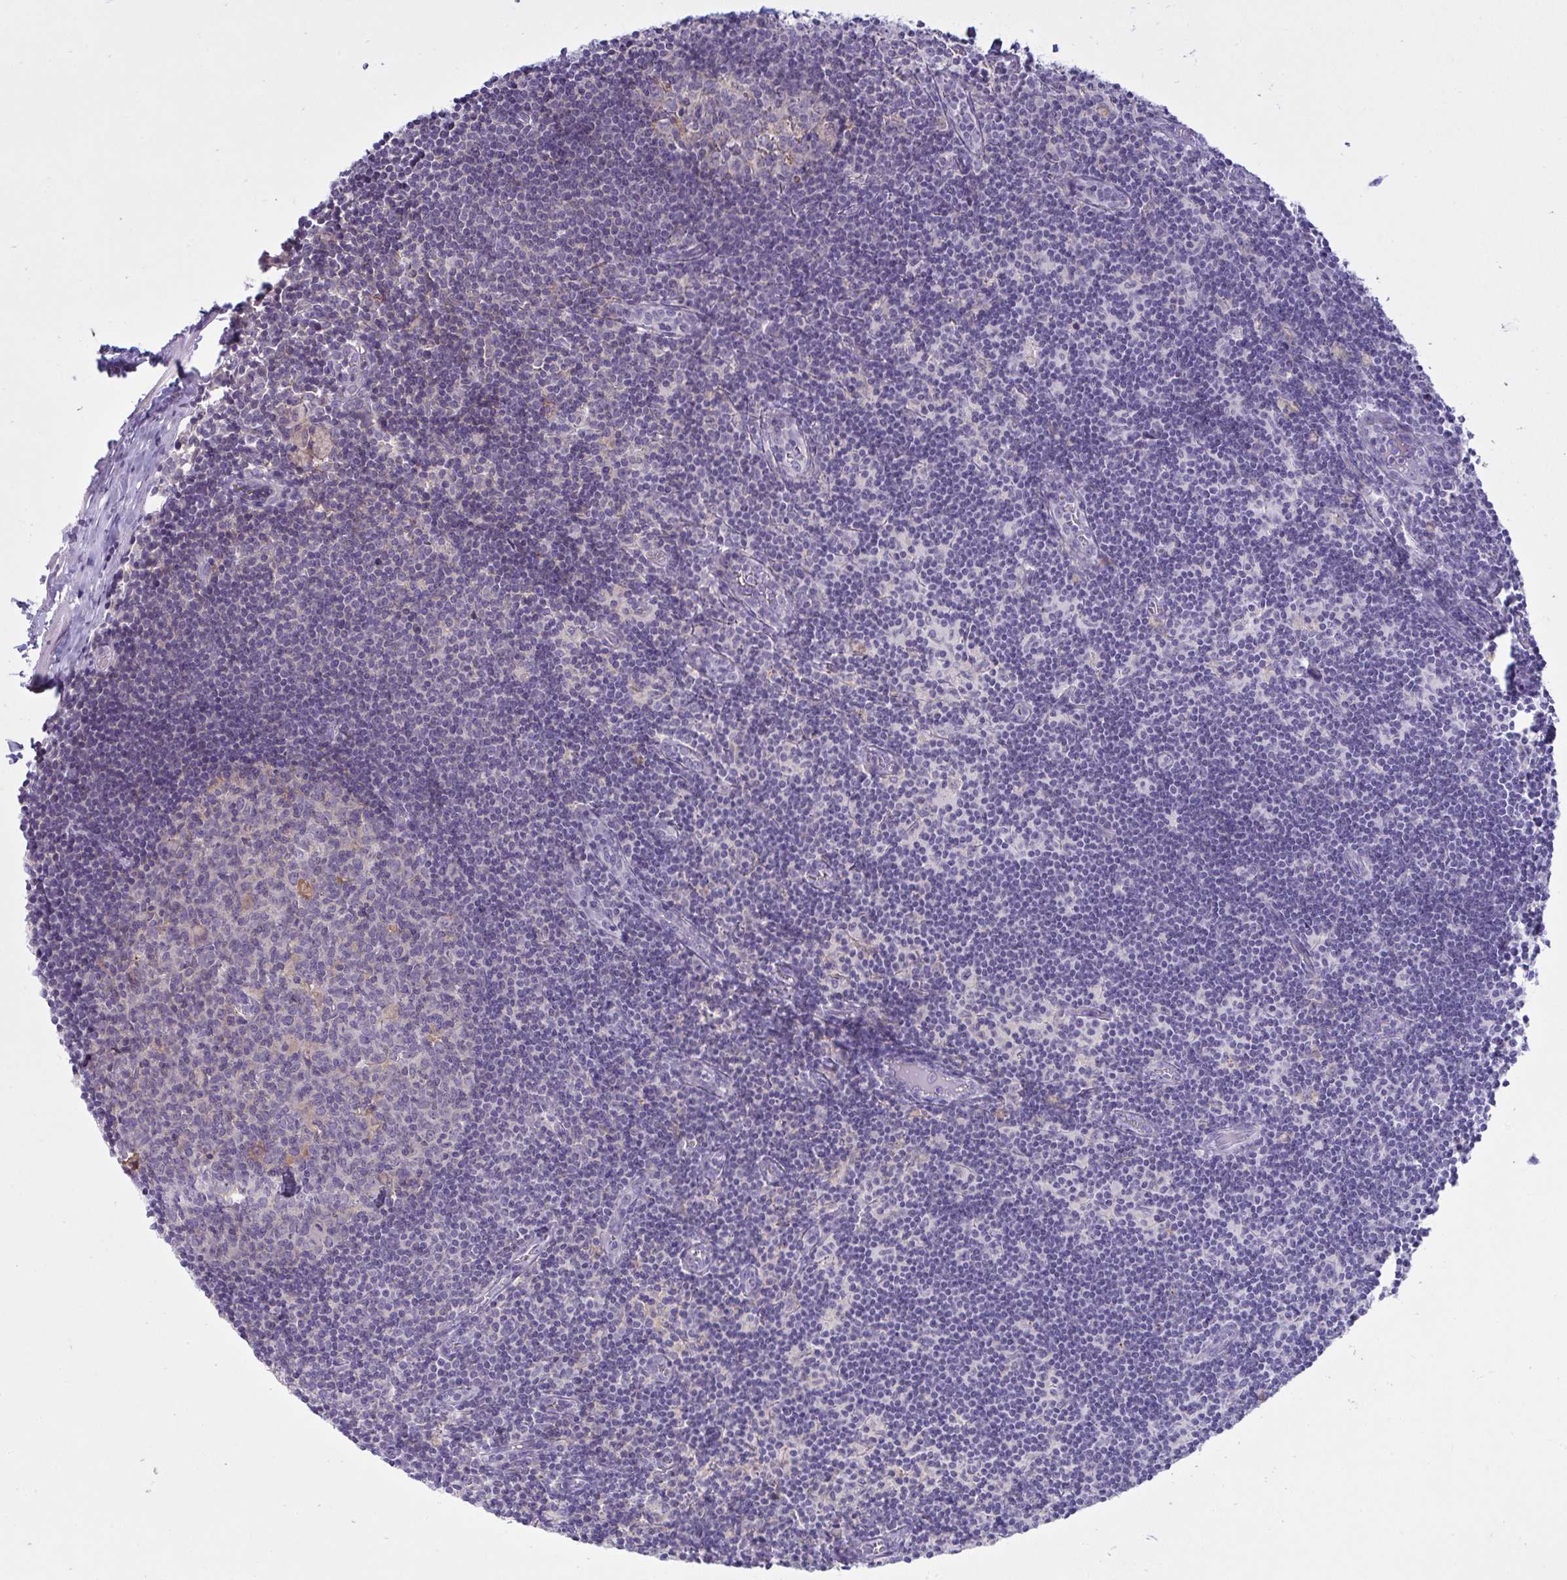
{"staining": {"intensity": "negative", "quantity": "none", "location": "none"}, "tissue": "lymph node", "cell_type": "Germinal center cells", "image_type": "normal", "snomed": [{"axis": "morphology", "description": "Normal tissue, NOS"}, {"axis": "topography", "description": "Lymph node"}], "caption": "Immunohistochemistry image of unremarkable lymph node: lymph node stained with DAB (3,3'-diaminobenzidine) exhibits no significant protein staining in germinal center cells.", "gene": "RANBP2", "patient": {"sex": "female", "age": 31}}